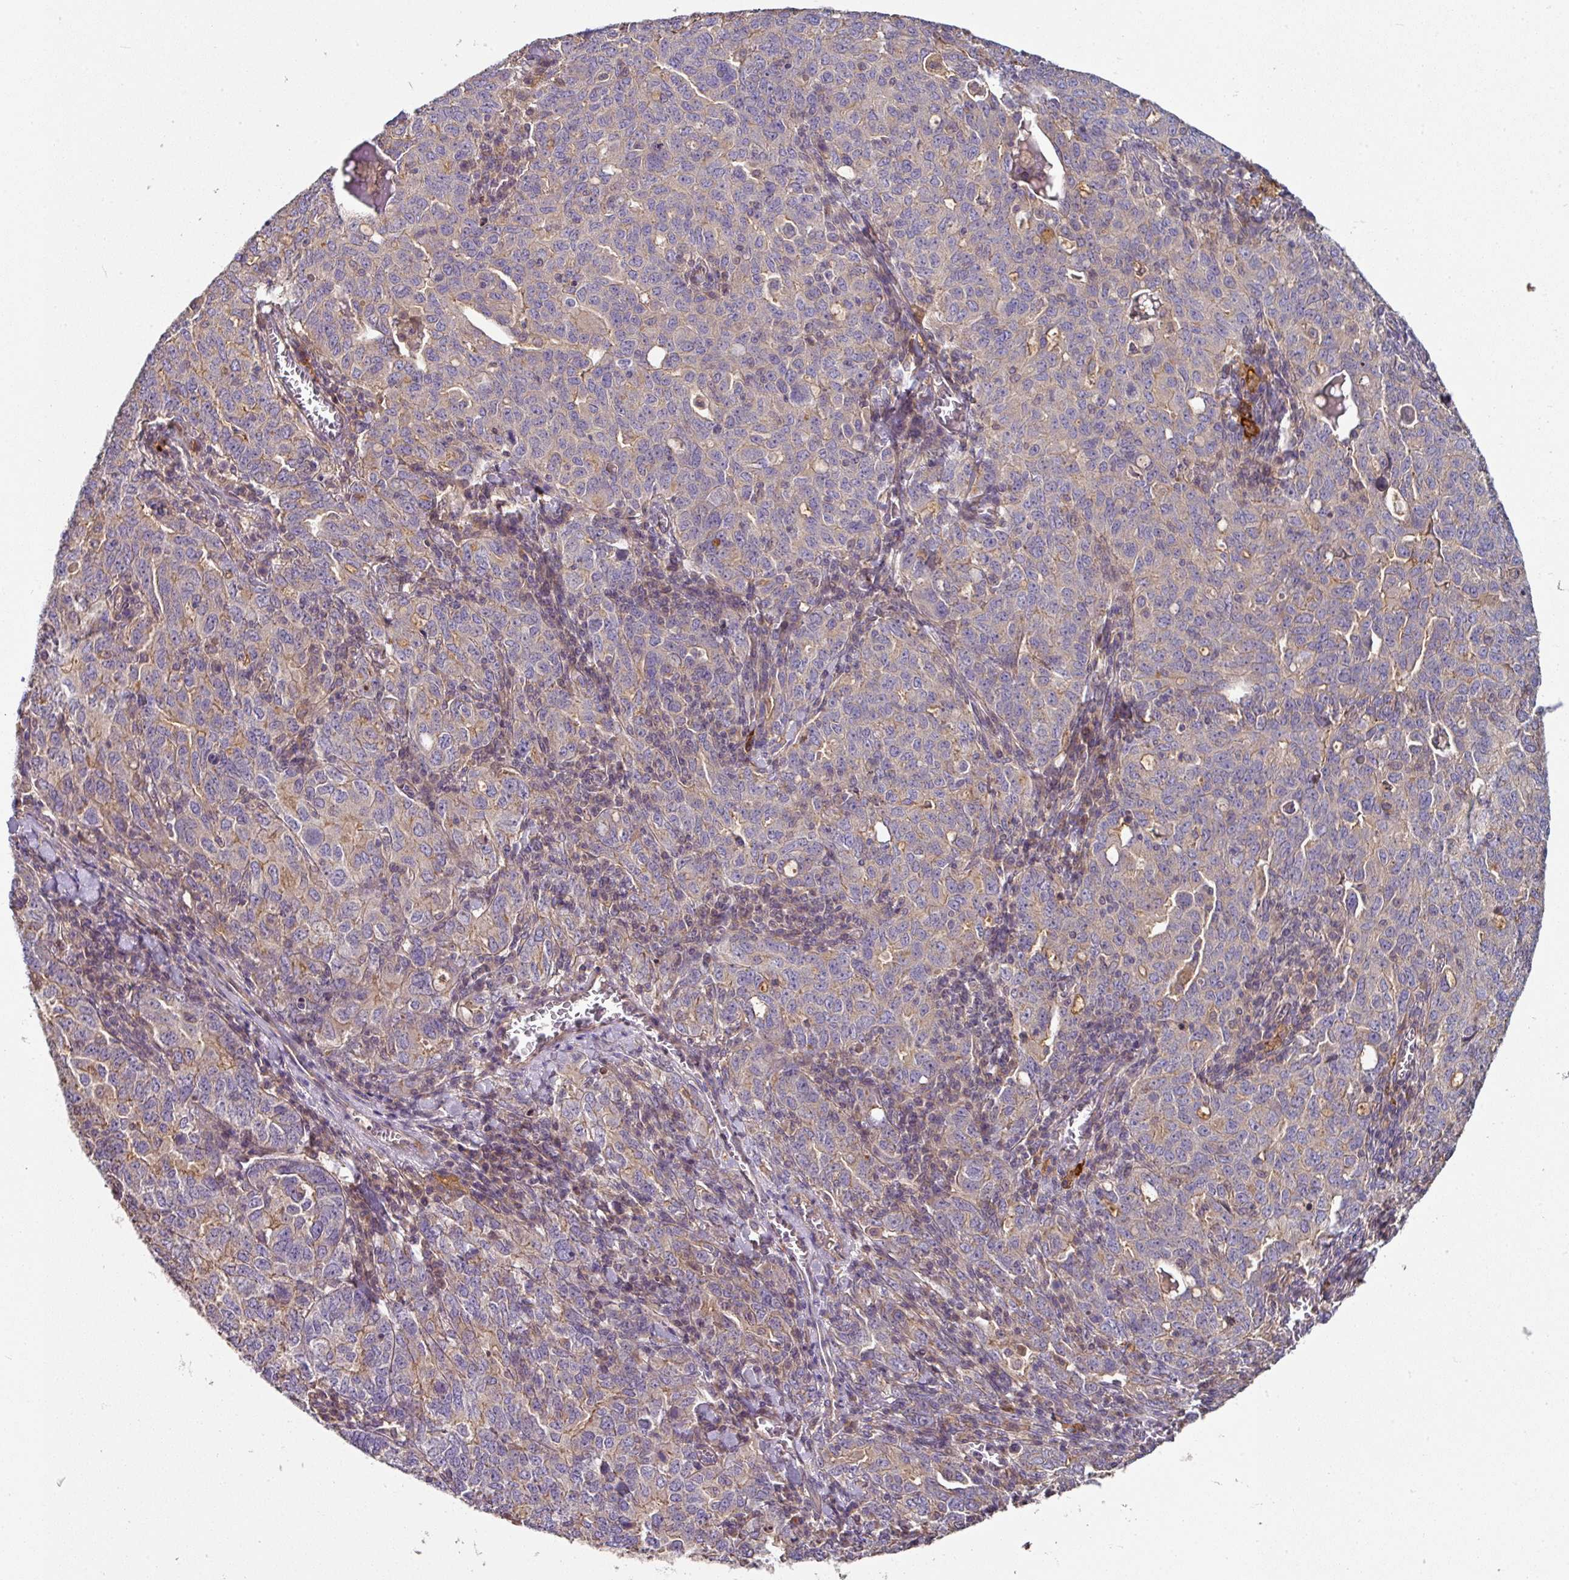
{"staining": {"intensity": "negative", "quantity": "none", "location": "none"}, "tissue": "ovarian cancer", "cell_type": "Tumor cells", "image_type": "cancer", "snomed": [{"axis": "morphology", "description": "Carcinoma, endometroid"}, {"axis": "topography", "description": "Ovary"}], "caption": "Immunohistochemistry (IHC) photomicrograph of neoplastic tissue: ovarian endometroid carcinoma stained with DAB (3,3'-diaminobenzidine) displays no significant protein expression in tumor cells. (Brightfield microscopy of DAB immunohistochemistry (IHC) at high magnification).", "gene": "C4orf48", "patient": {"sex": "female", "age": 62}}